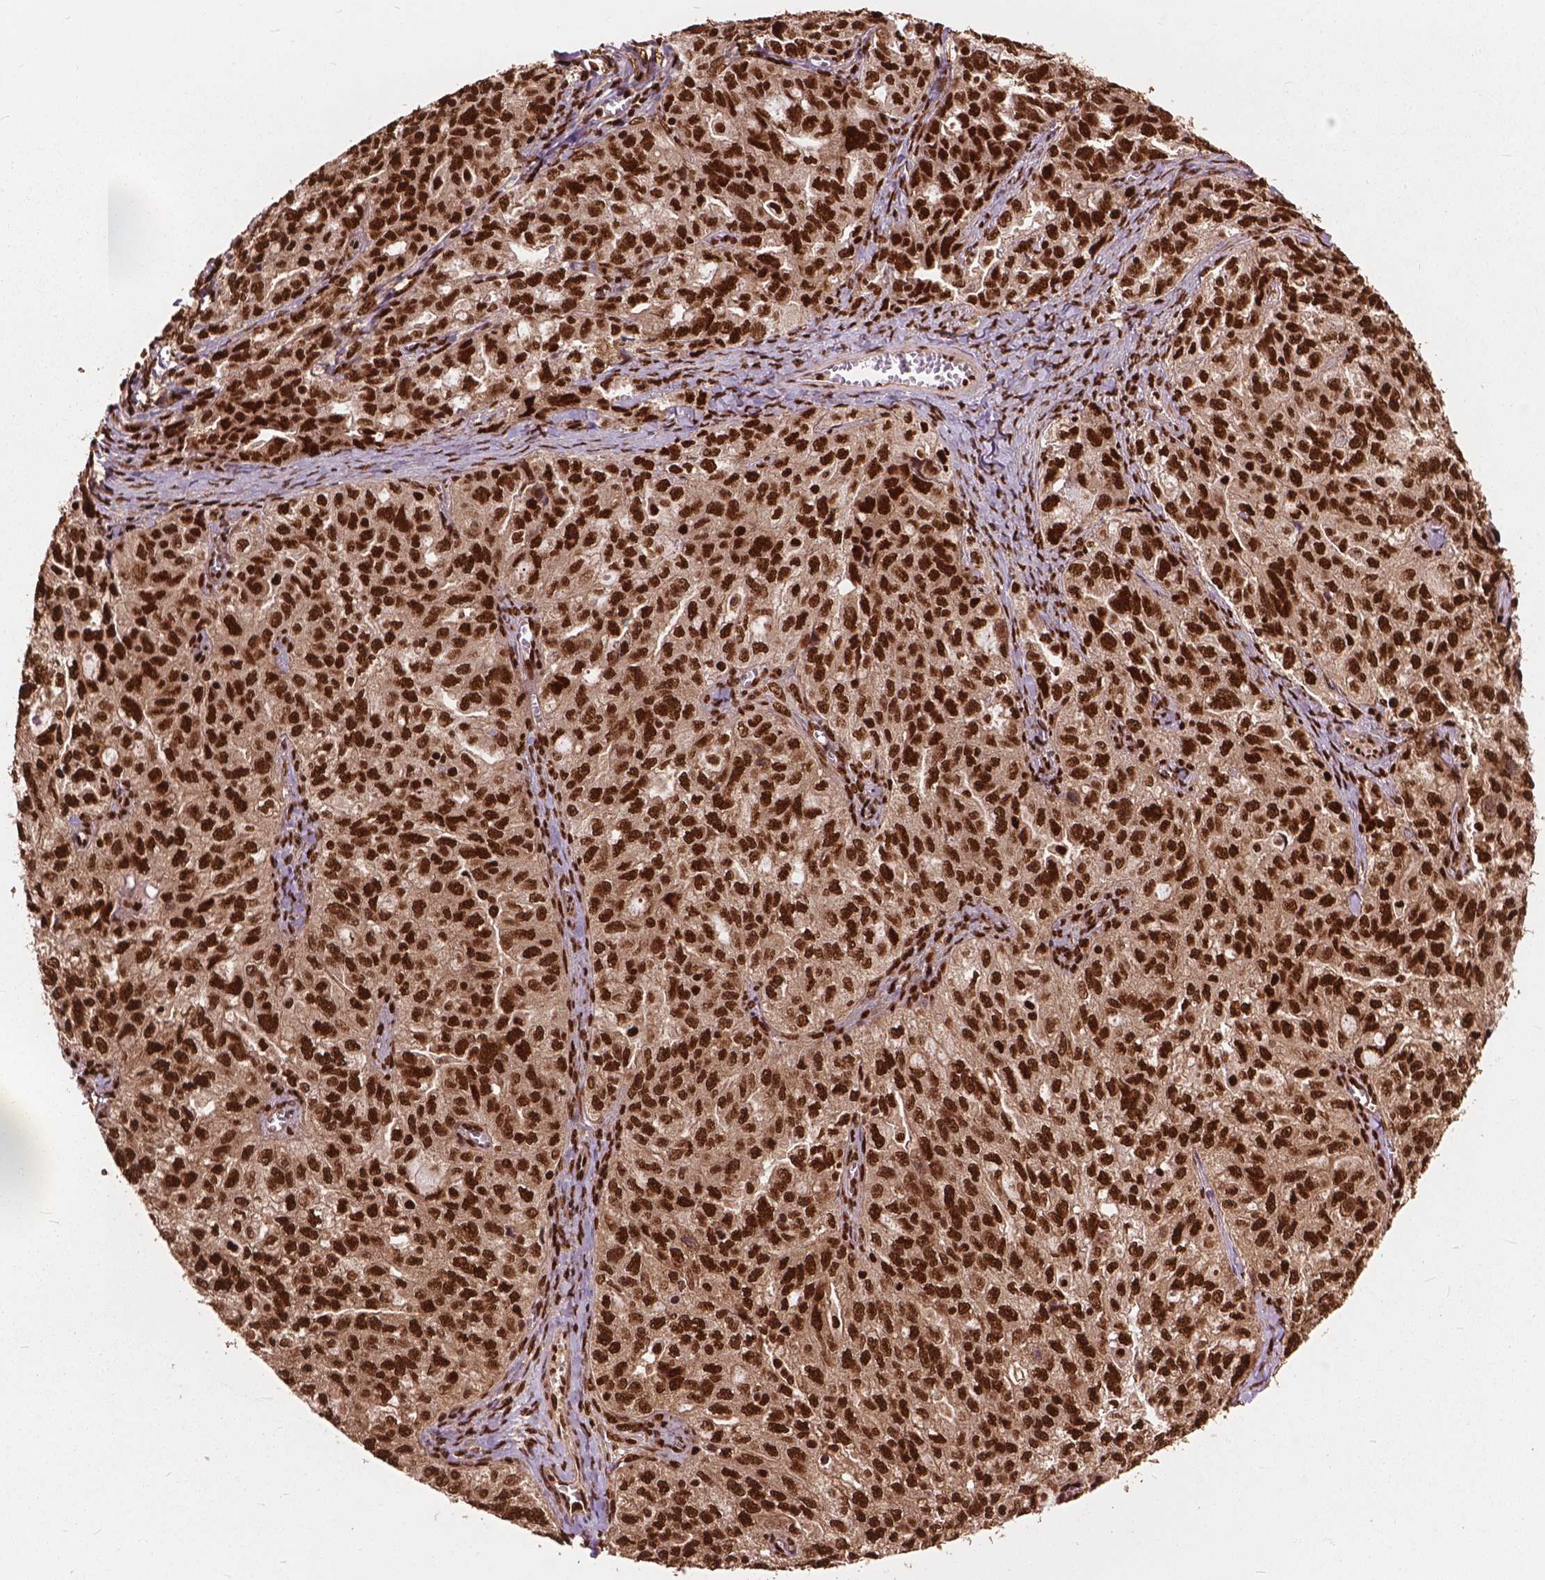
{"staining": {"intensity": "strong", "quantity": ">75%", "location": "nuclear"}, "tissue": "ovarian cancer", "cell_type": "Tumor cells", "image_type": "cancer", "snomed": [{"axis": "morphology", "description": "Cystadenocarcinoma, serous, NOS"}, {"axis": "topography", "description": "Ovary"}], "caption": "Immunohistochemistry (DAB) staining of ovarian cancer reveals strong nuclear protein expression in about >75% of tumor cells. The staining was performed using DAB (3,3'-diaminobenzidine) to visualize the protein expression in brown, while the nuclei were stained in blue with hematoxylin (Magnification: 20x).", "gene": "ANP32B", "patient": {"sex": "female", "age": 51}}